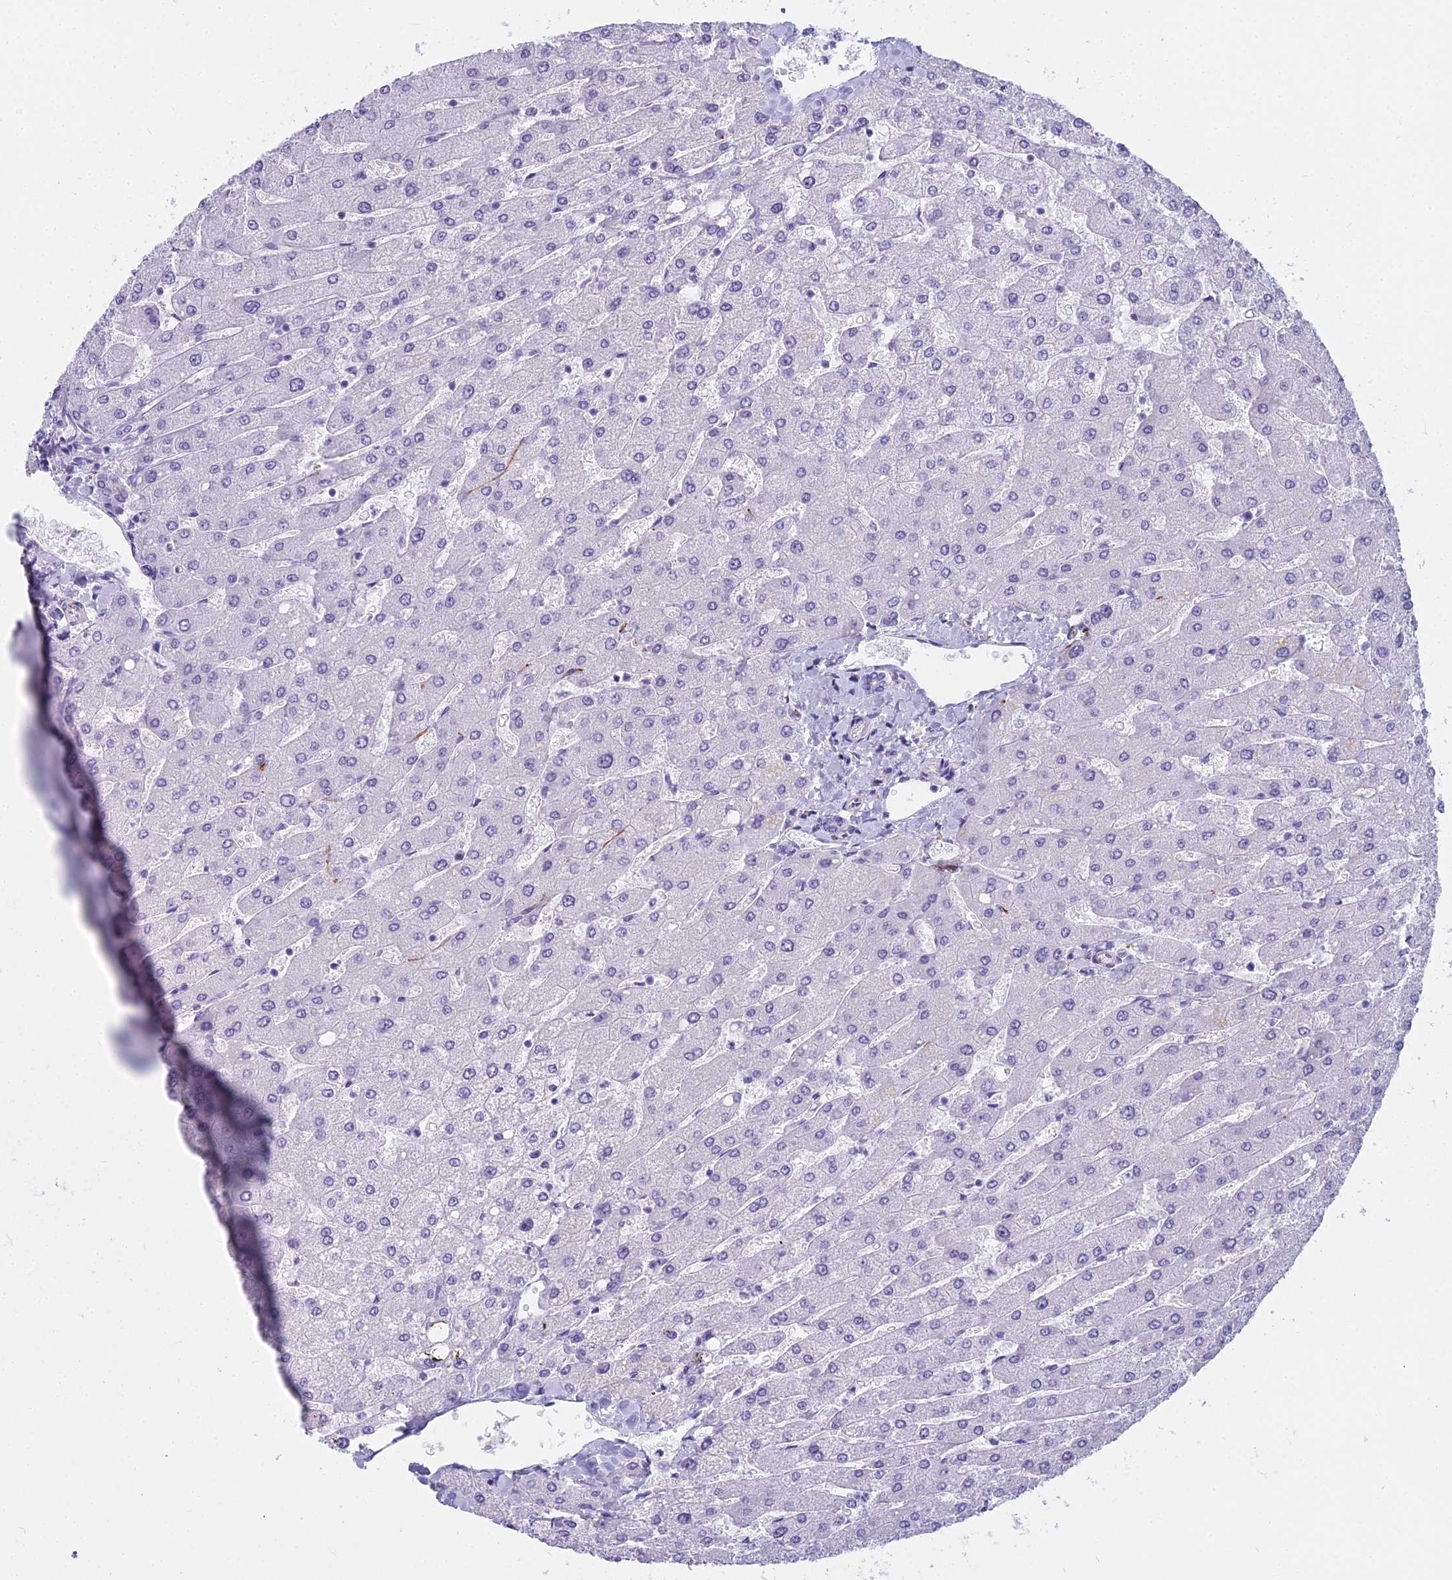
{"staining": {"intensity": "negative", "quantity": "none", "location": "none"}, "tissue": "liver", "cell_type": "Cholangiocytes", "image_type": "normal", "snomed": [{"axis": "morphology", "description": "Normal tissue, NOS"}, {"axis": "topography", "description": "Liver"}], "caption": "This is a micrograph of immunohistochemistry staining of normal liver, which shows no expression in cholangiocytes.", "gene": "ENSG00000265118", "patient": {"sex": "male", "age": 55}}